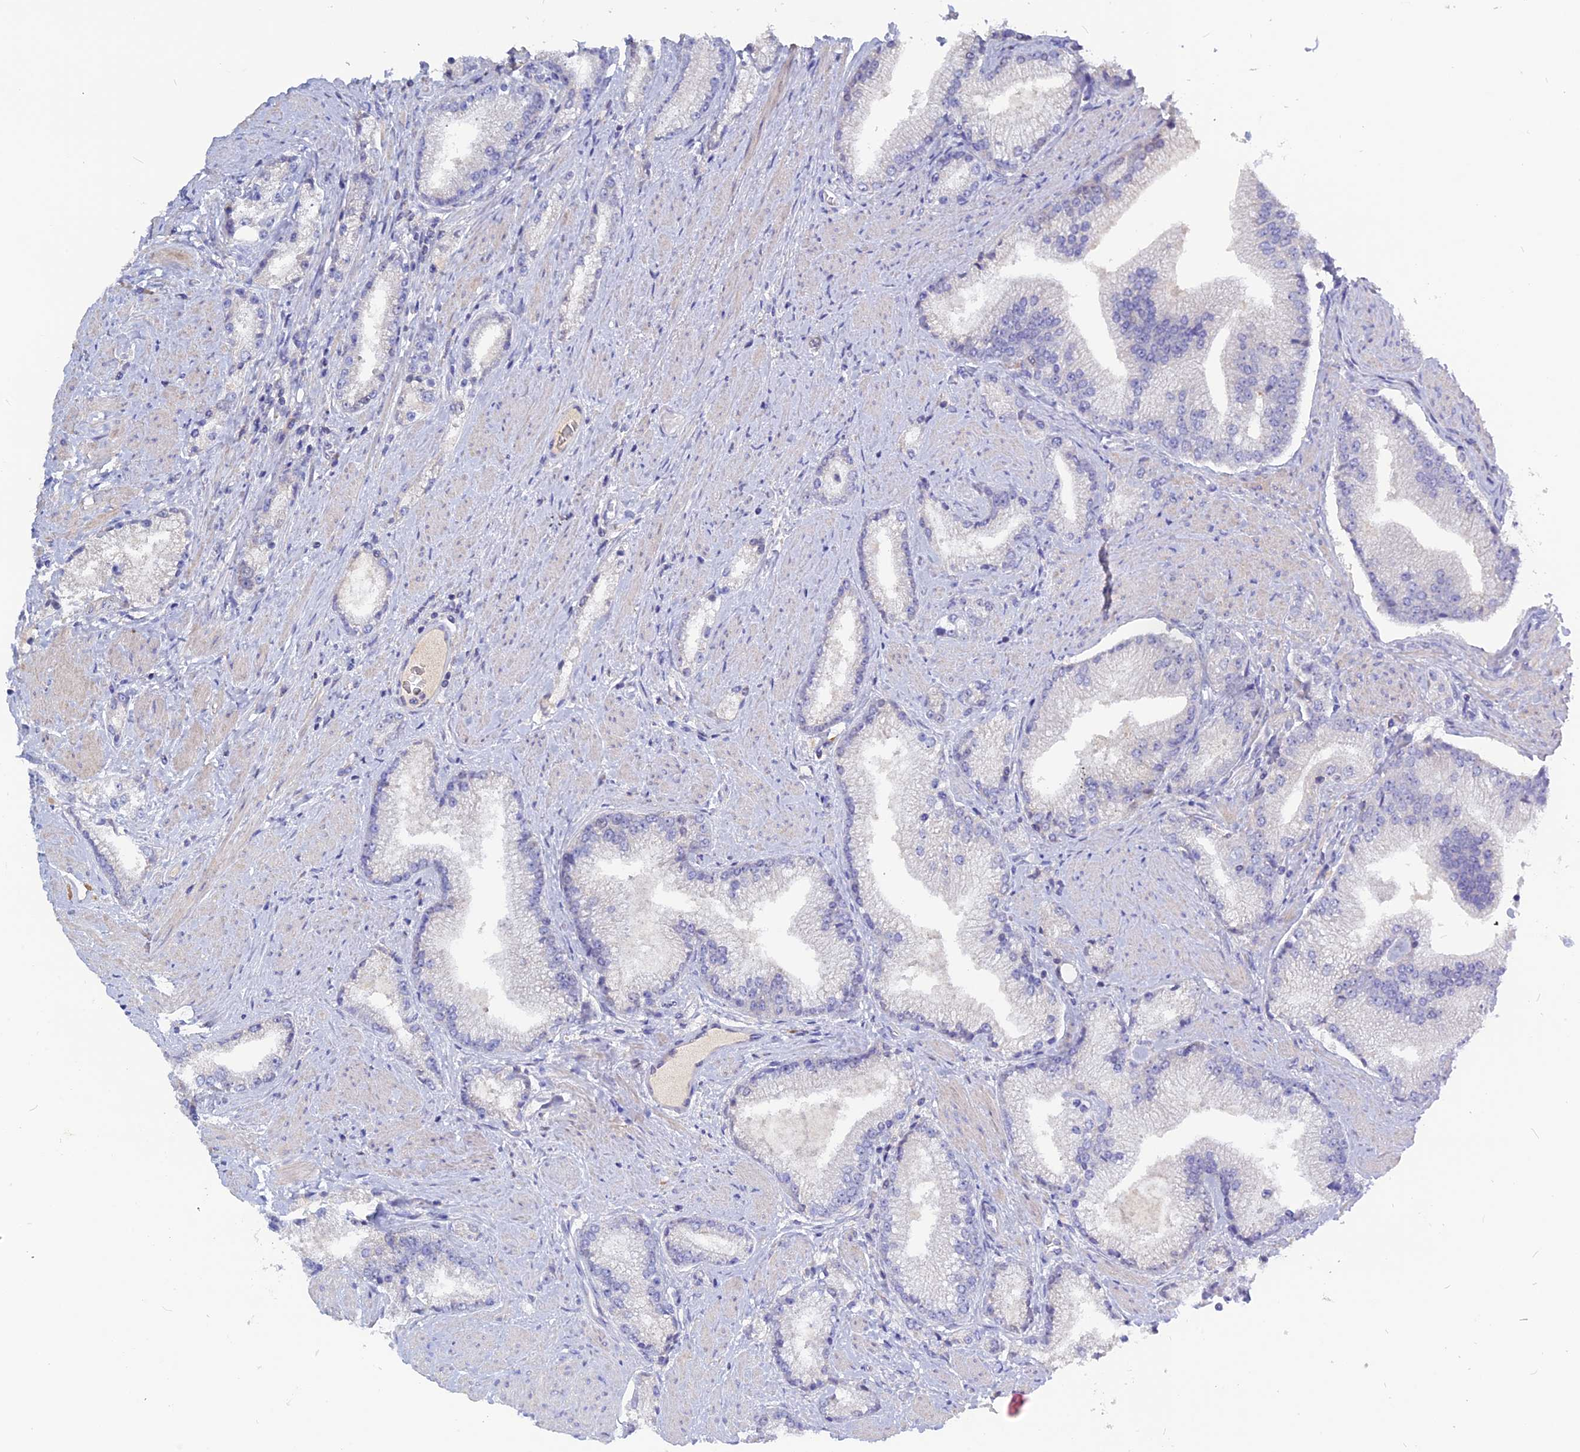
{"staining": {"intensity": "negative", "quantity": "none", "location": "none"}, "tissue": "prostate cancer", "cell_type": "Tumor cells", "image_type": "cancer", "snomed": [{"axis": "morphology", "description": "Adenocarcinoma, High grade"}, {"axis": "topography", "description": "Prostate"}], "caption": "This is a photomicrograph of IHC staining of prostate cancer (adenocarcinoma (high-grade)), which shows no staining in tumor cells.", "gene": "ADGRA1", "patient": {"sex": "male", "age": 67}}